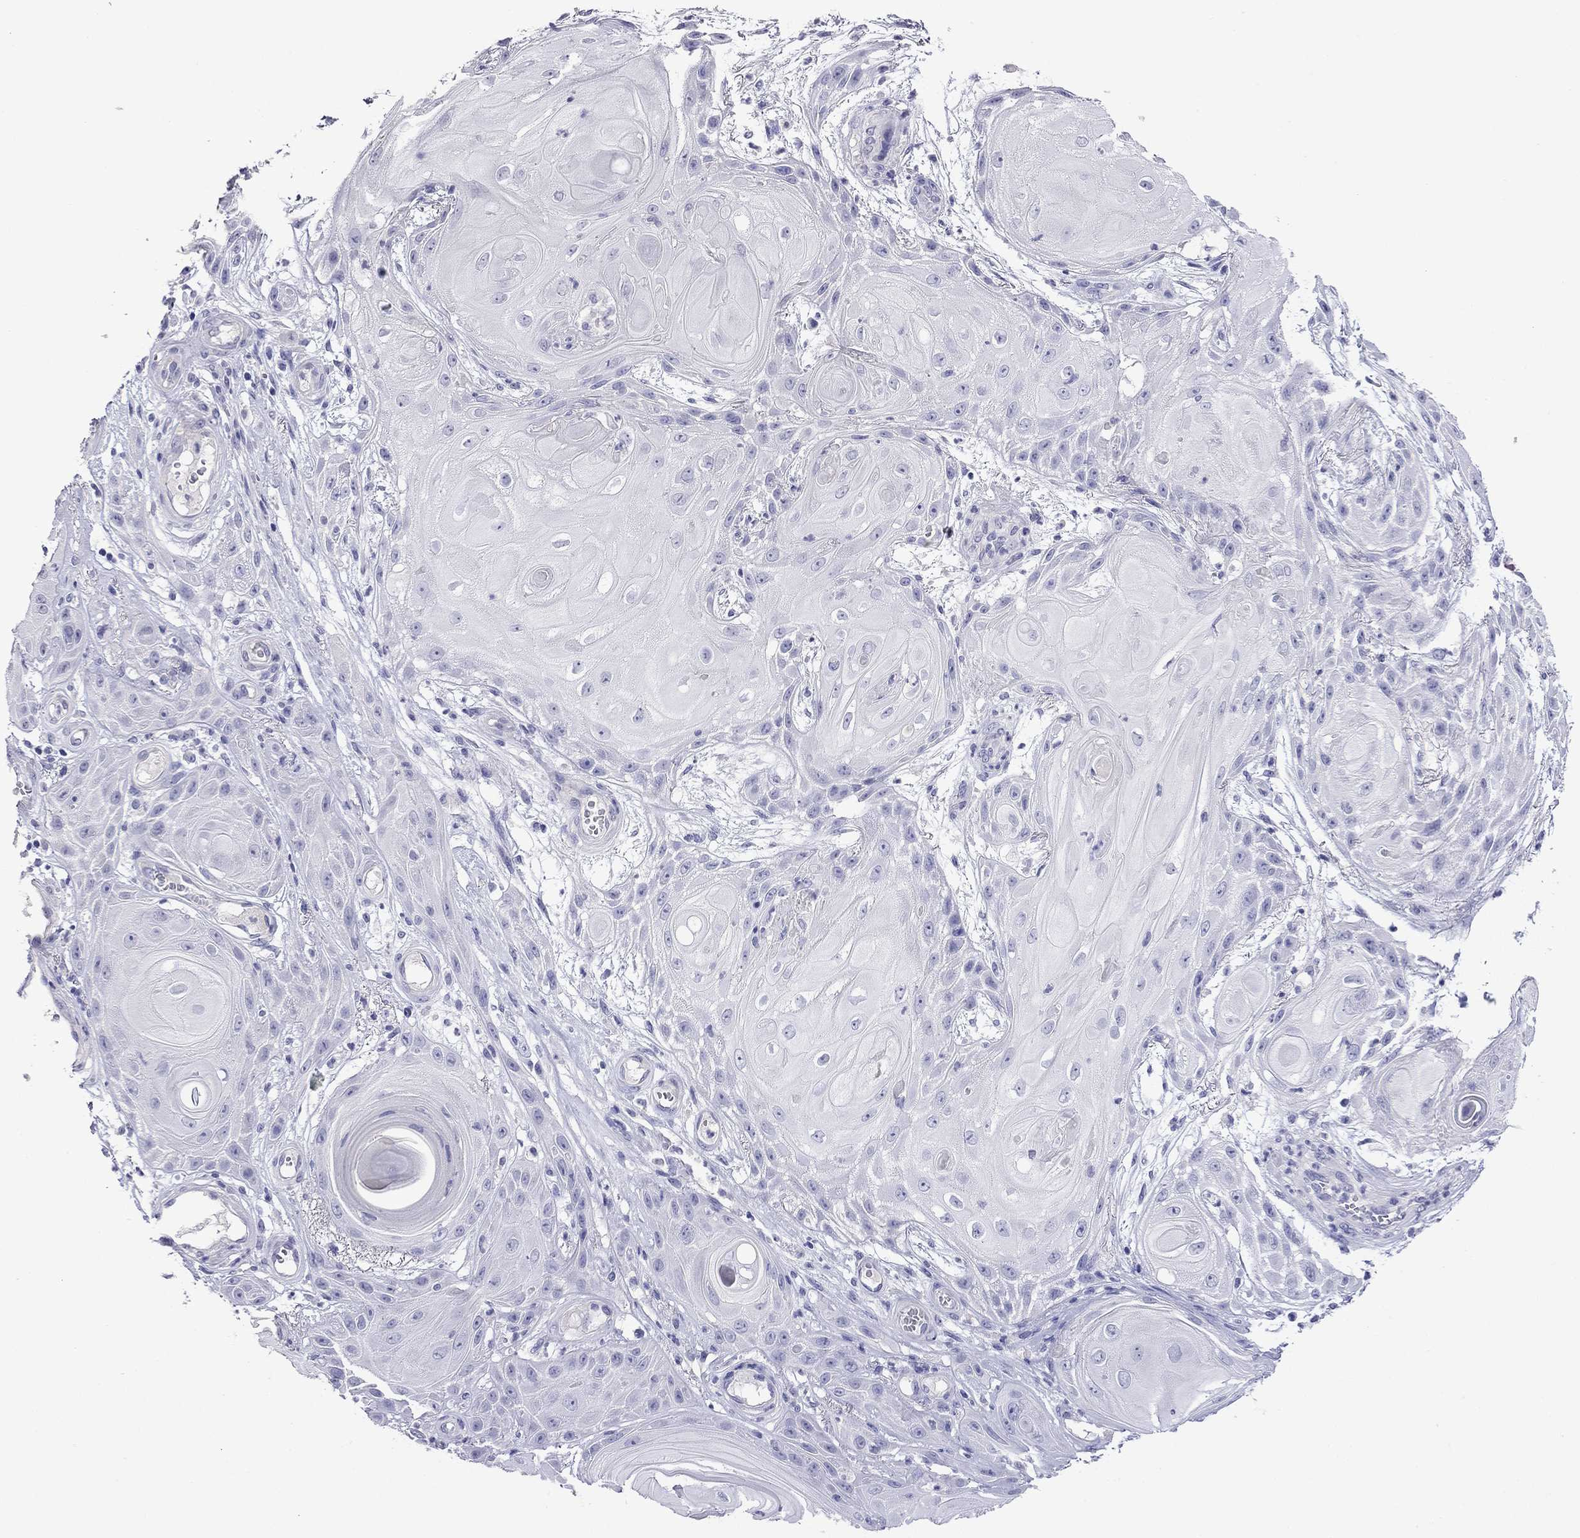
{"staining": {"intensity": "negative", "quantity": "none", "location": "none"}, "tissue": "skin cancer", "cell_type": "Tumor cells", "image_type": "cancer", "snomed": [{"axis": "morphology", "description": "Squamous cell carcinoma, NOS"}, {"axis": "topography", "description": "Skin"}], "caption": "The photomicrograph displays no staining of tumor cells in skin cancer.", "gene": "MYO15A", "patient": {"sex": "male", "age": 62}}